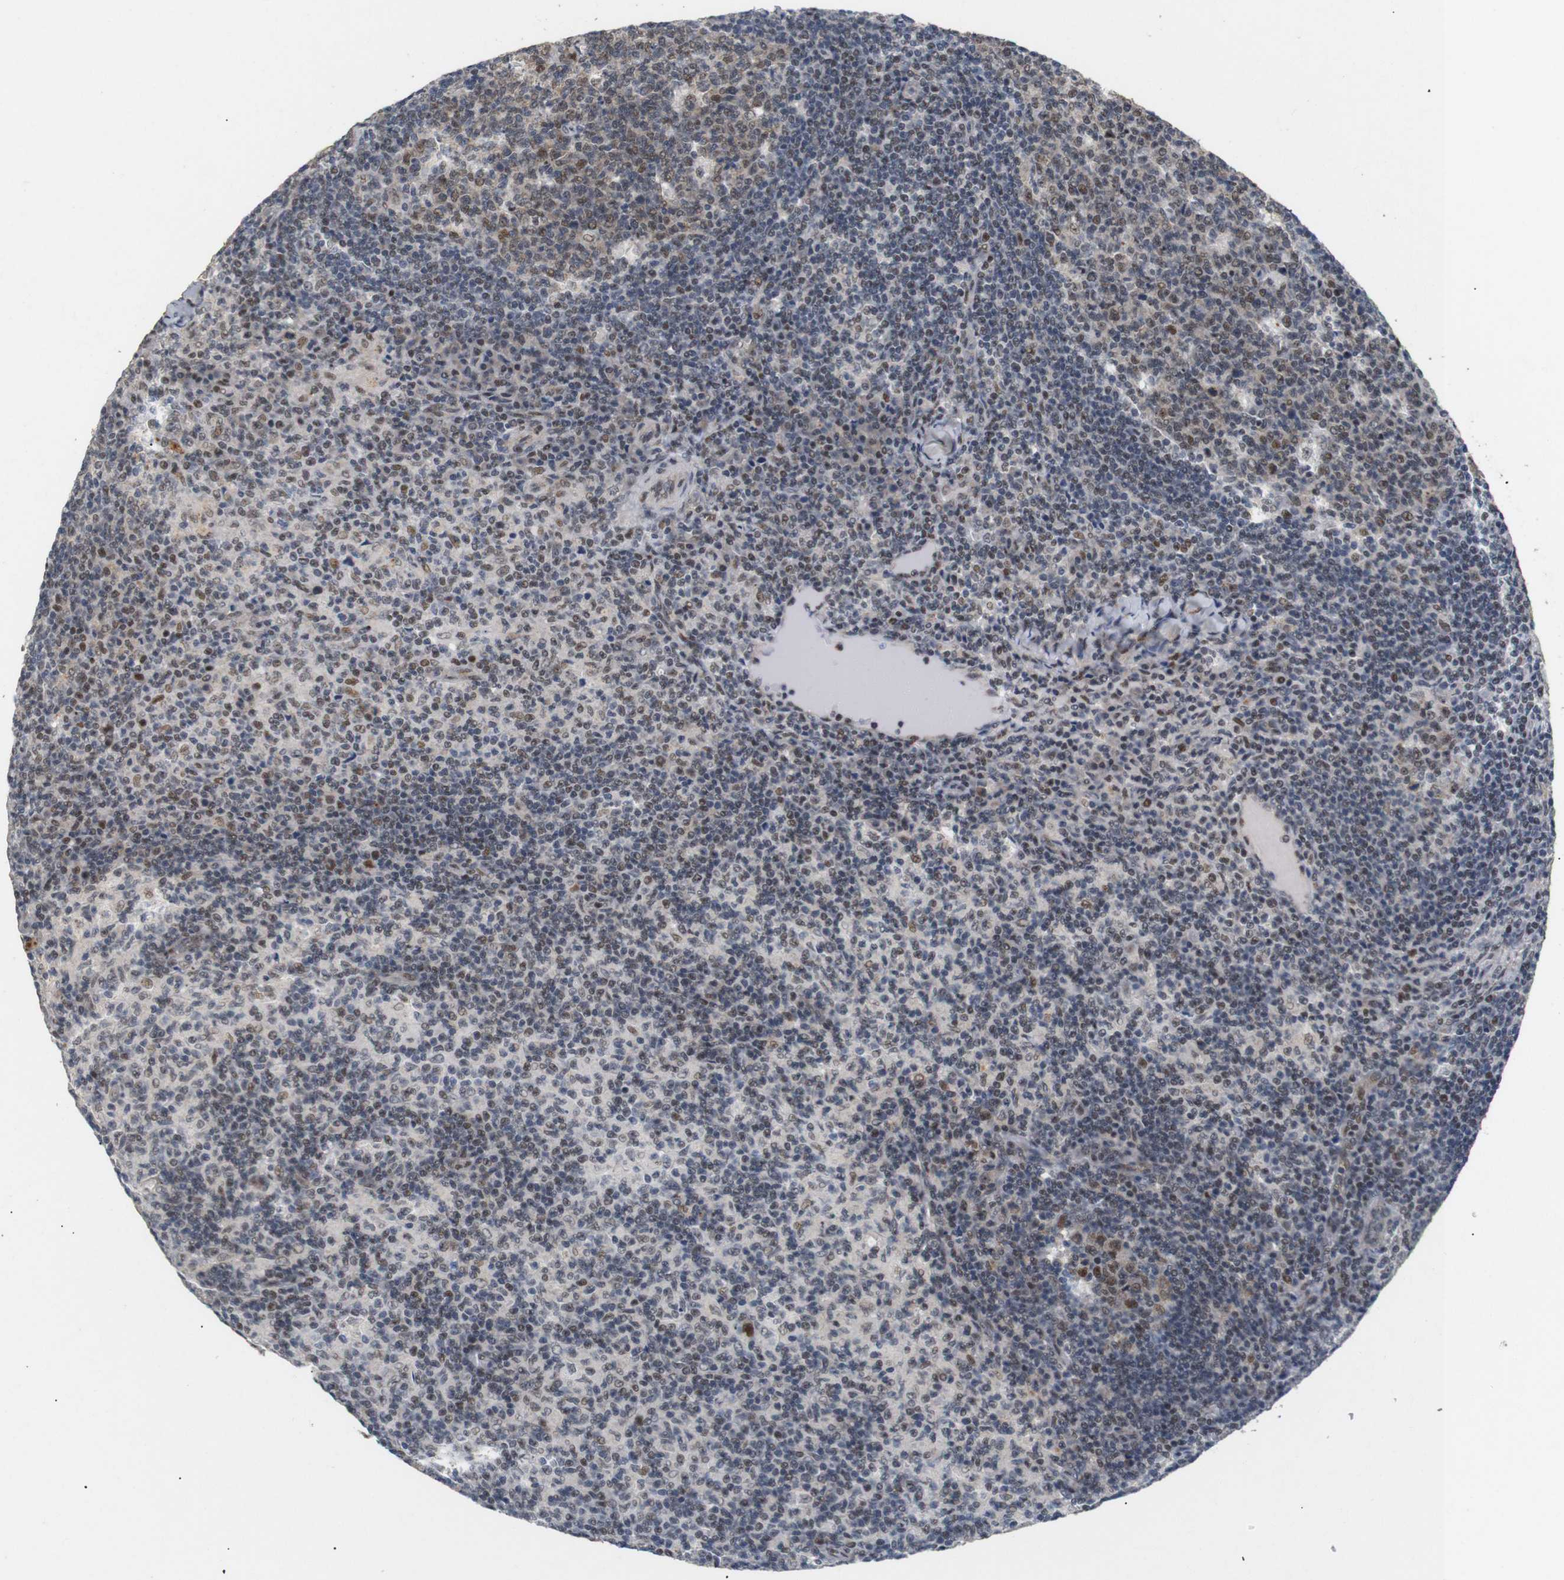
{"staining": {"intensity": "moderate", "quantity": "25%-75%", "location": "nuclear"}, "tissue": "lymph node", "cell_type": "Germinal center cells", "image_type": "normal", "snomed": [{"axis": "morphology", "description": "Normal tissue, NOS"}, {"axis": "morphology", "description": "Inflammation, NOS"}, {"axis": "topography", "description": "Lymph node"}], "caption": "Protein analysis of unremarkable lymph node exhibits moderate nuclear staining in approximately 25%-75% of germinal center cells.", "gene": "PYM1", "patient": {"sex": "male", "age": 55}}